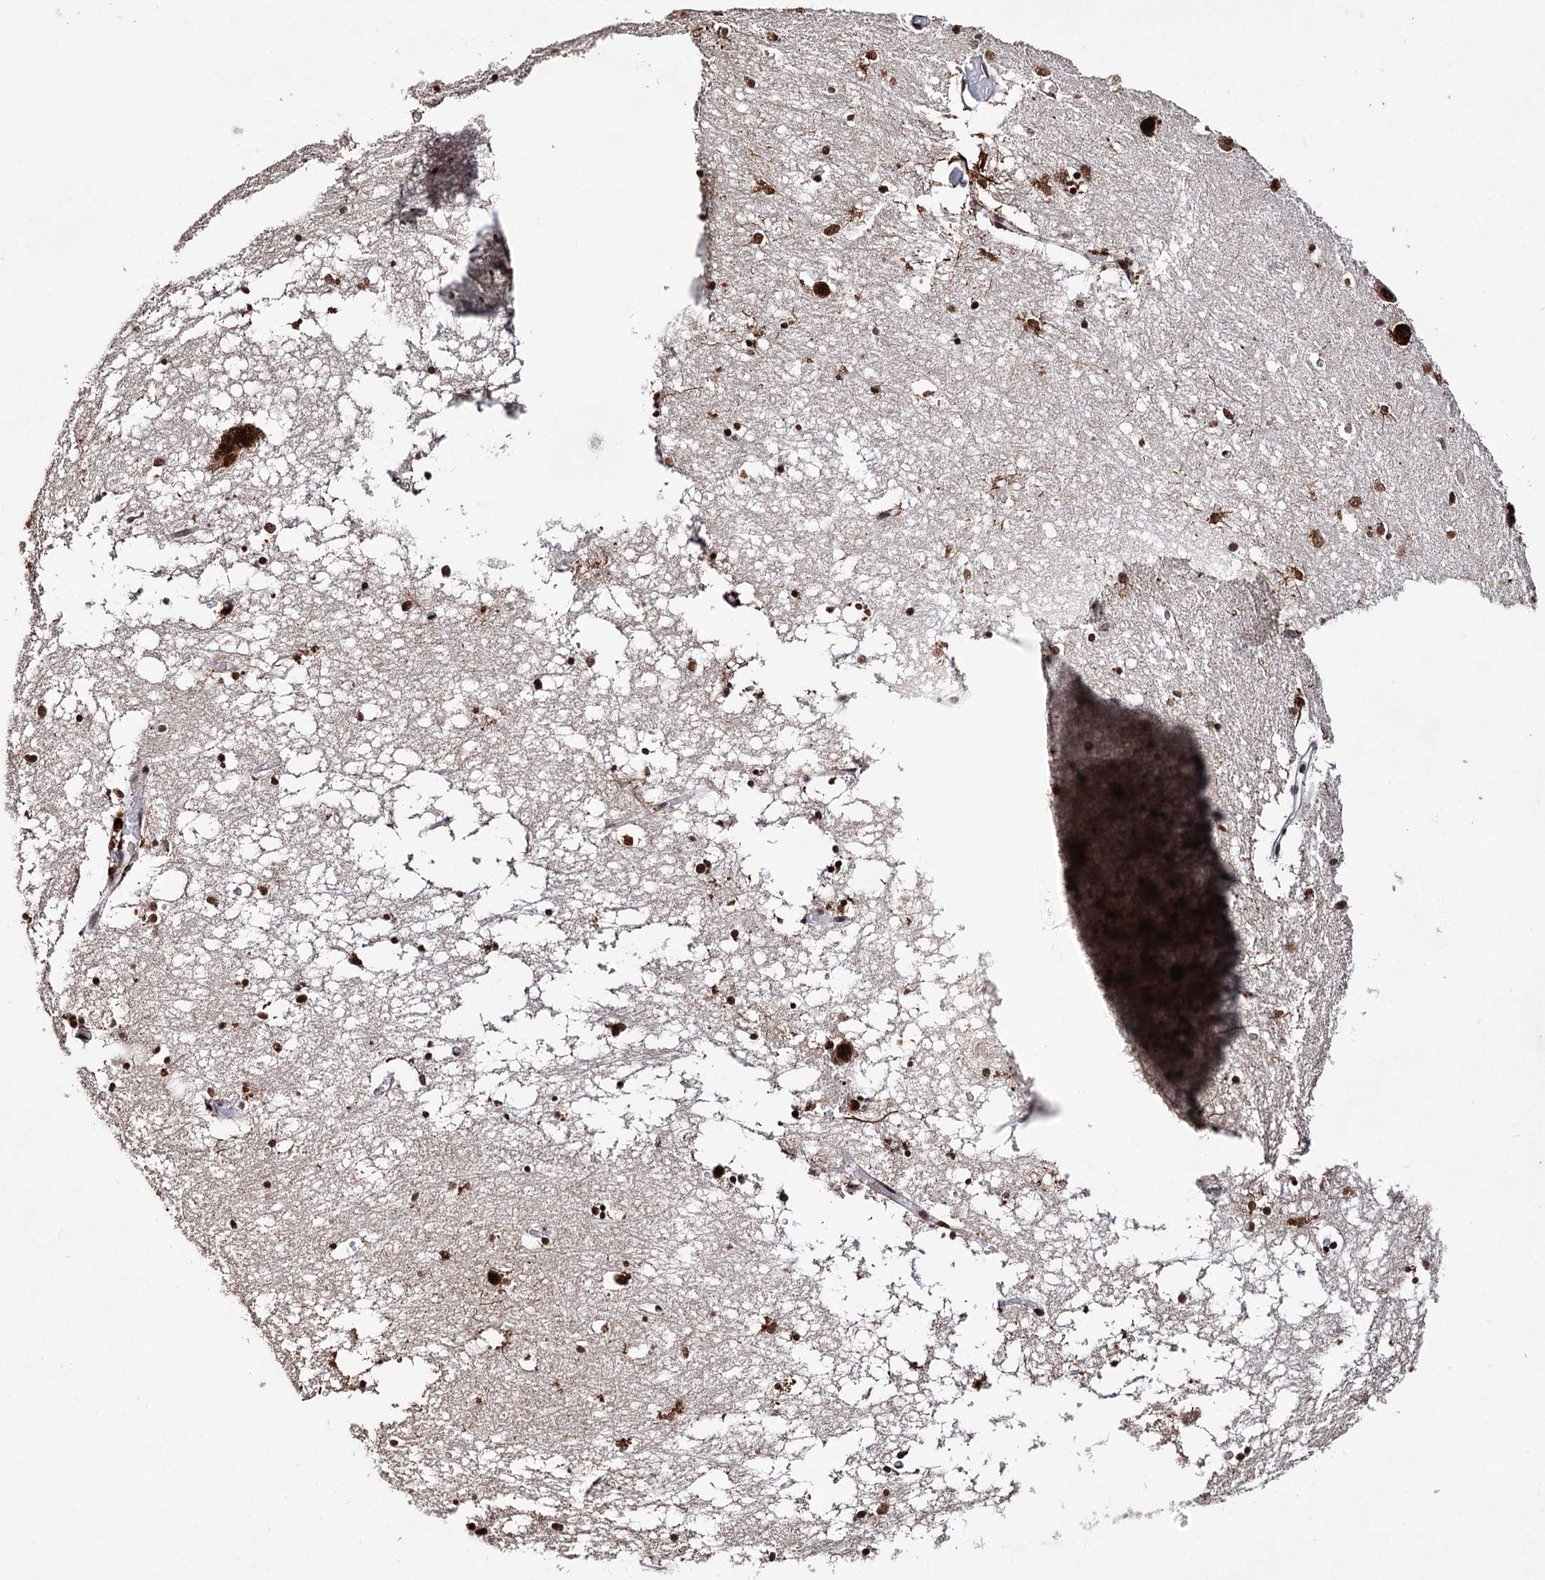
{"staining": {"intensity": "strong", "quantity": ">75%", "location": "nuclear"}, "tissue": "hippocampus", "cell_type": "Glial cells", "image_type": "normal", "snomed": [{"axis": "morphology", "description": "Normal tissue, NOS"}, {"axis": "topography", "description": "Hippocampus"}], "caption": "Glial cells demonstrate high levels of strong nuclear staining in about >75% of cells in normal hippocampus. (Brightfield microscopy of DAB IHC at high magnification).", "gene": "MATR3", "patient": {"sex": "male", "age": 70}}